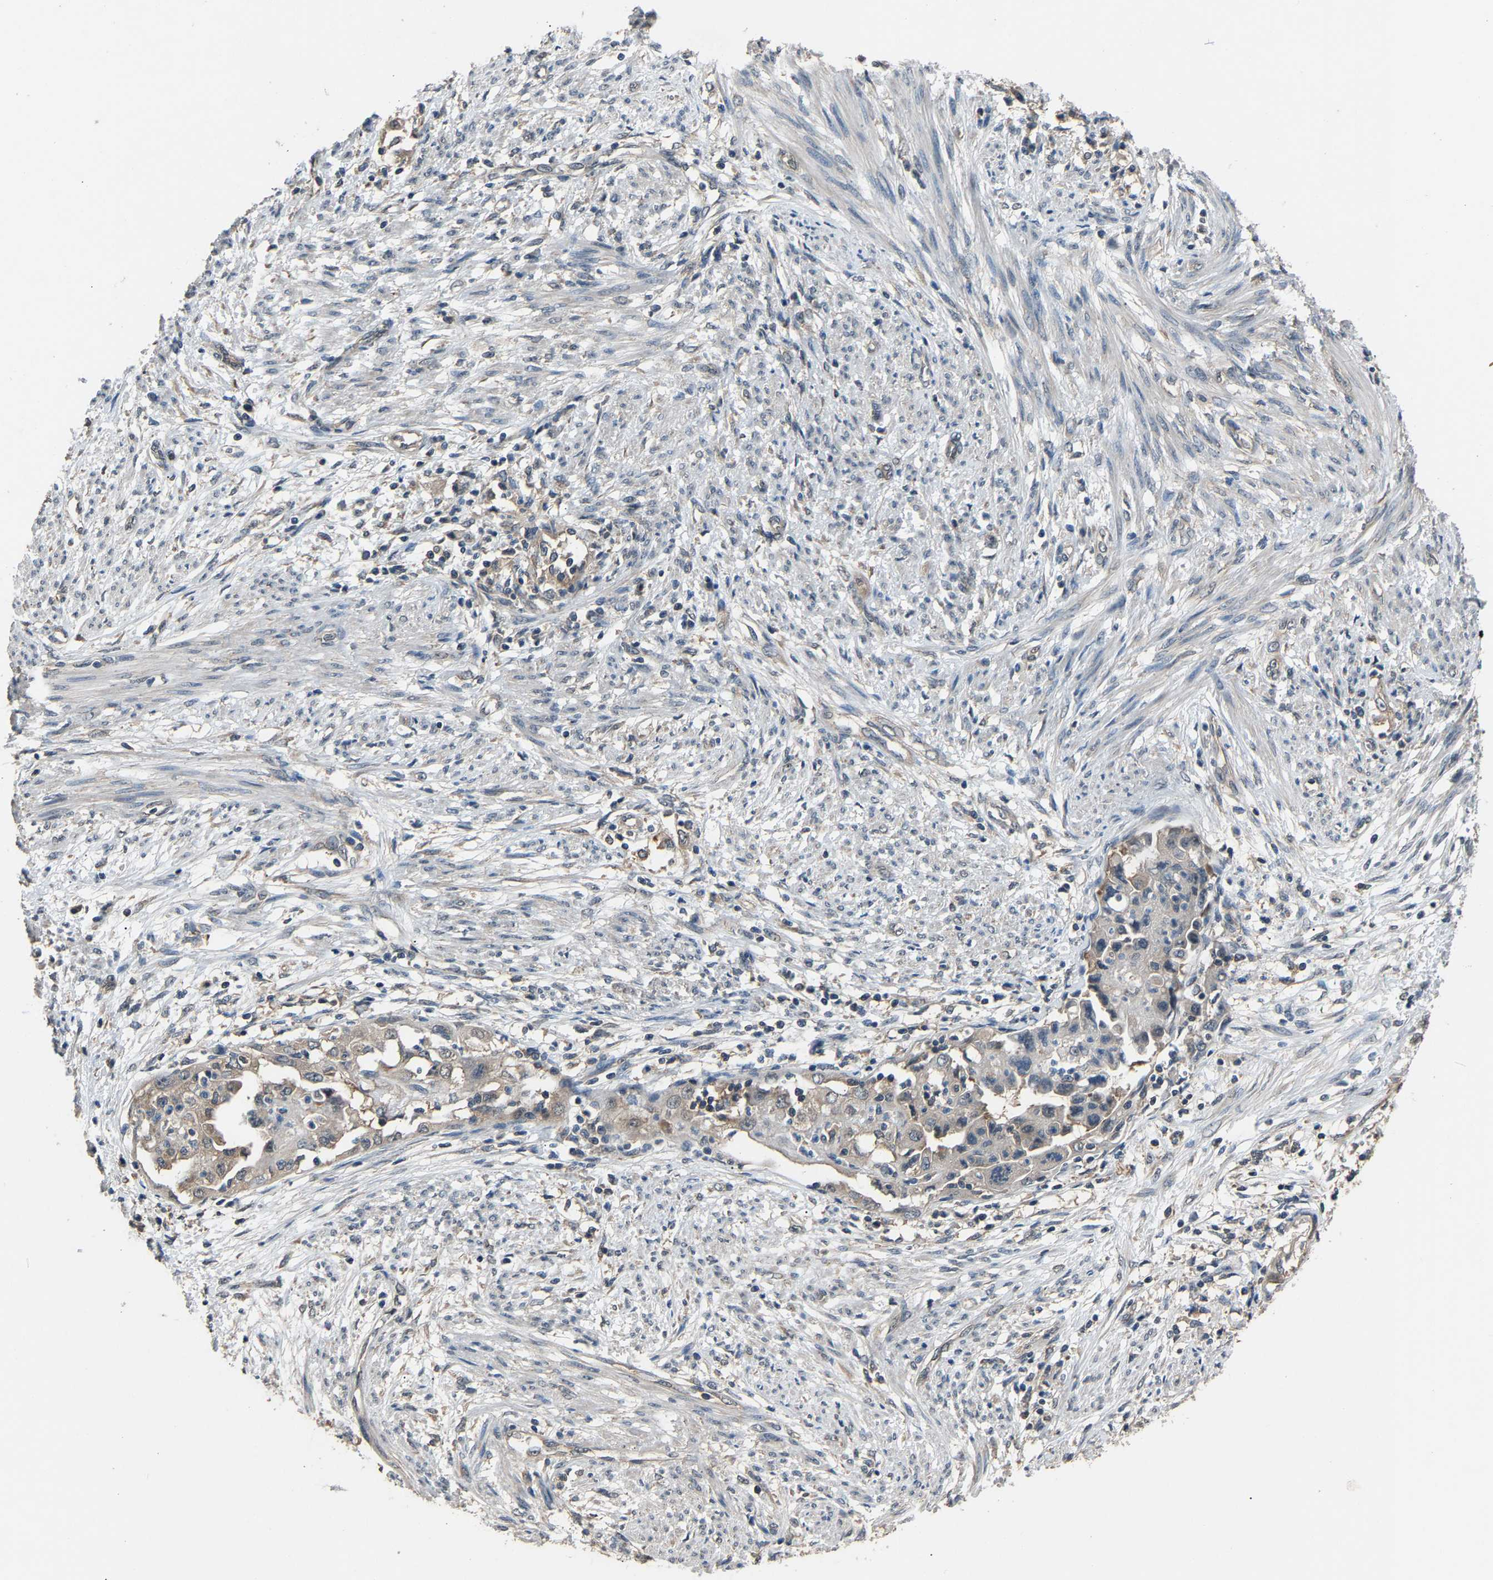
{"staining": {"intensity": "weak", "quantity": "<25%", "location": "cytoplasmic/membranous"}, "tissue": "endometrial cancer", "cell_type": "Tumor cells", "image_type": "cancer", "snomed": [{"axis": "morphology", "description": "Adenocarcinoma, NOS"}, {"axis": "topography", "description": "Endometrium"}], "caption": "The immunohistochemistry (IHC) histopathology image has no significant expression in tumor cells of endometrial cancer (adenocarcinoma) tissue.", "gene": "ABCC9", "patient": {"sex": "female", "age": 85}}